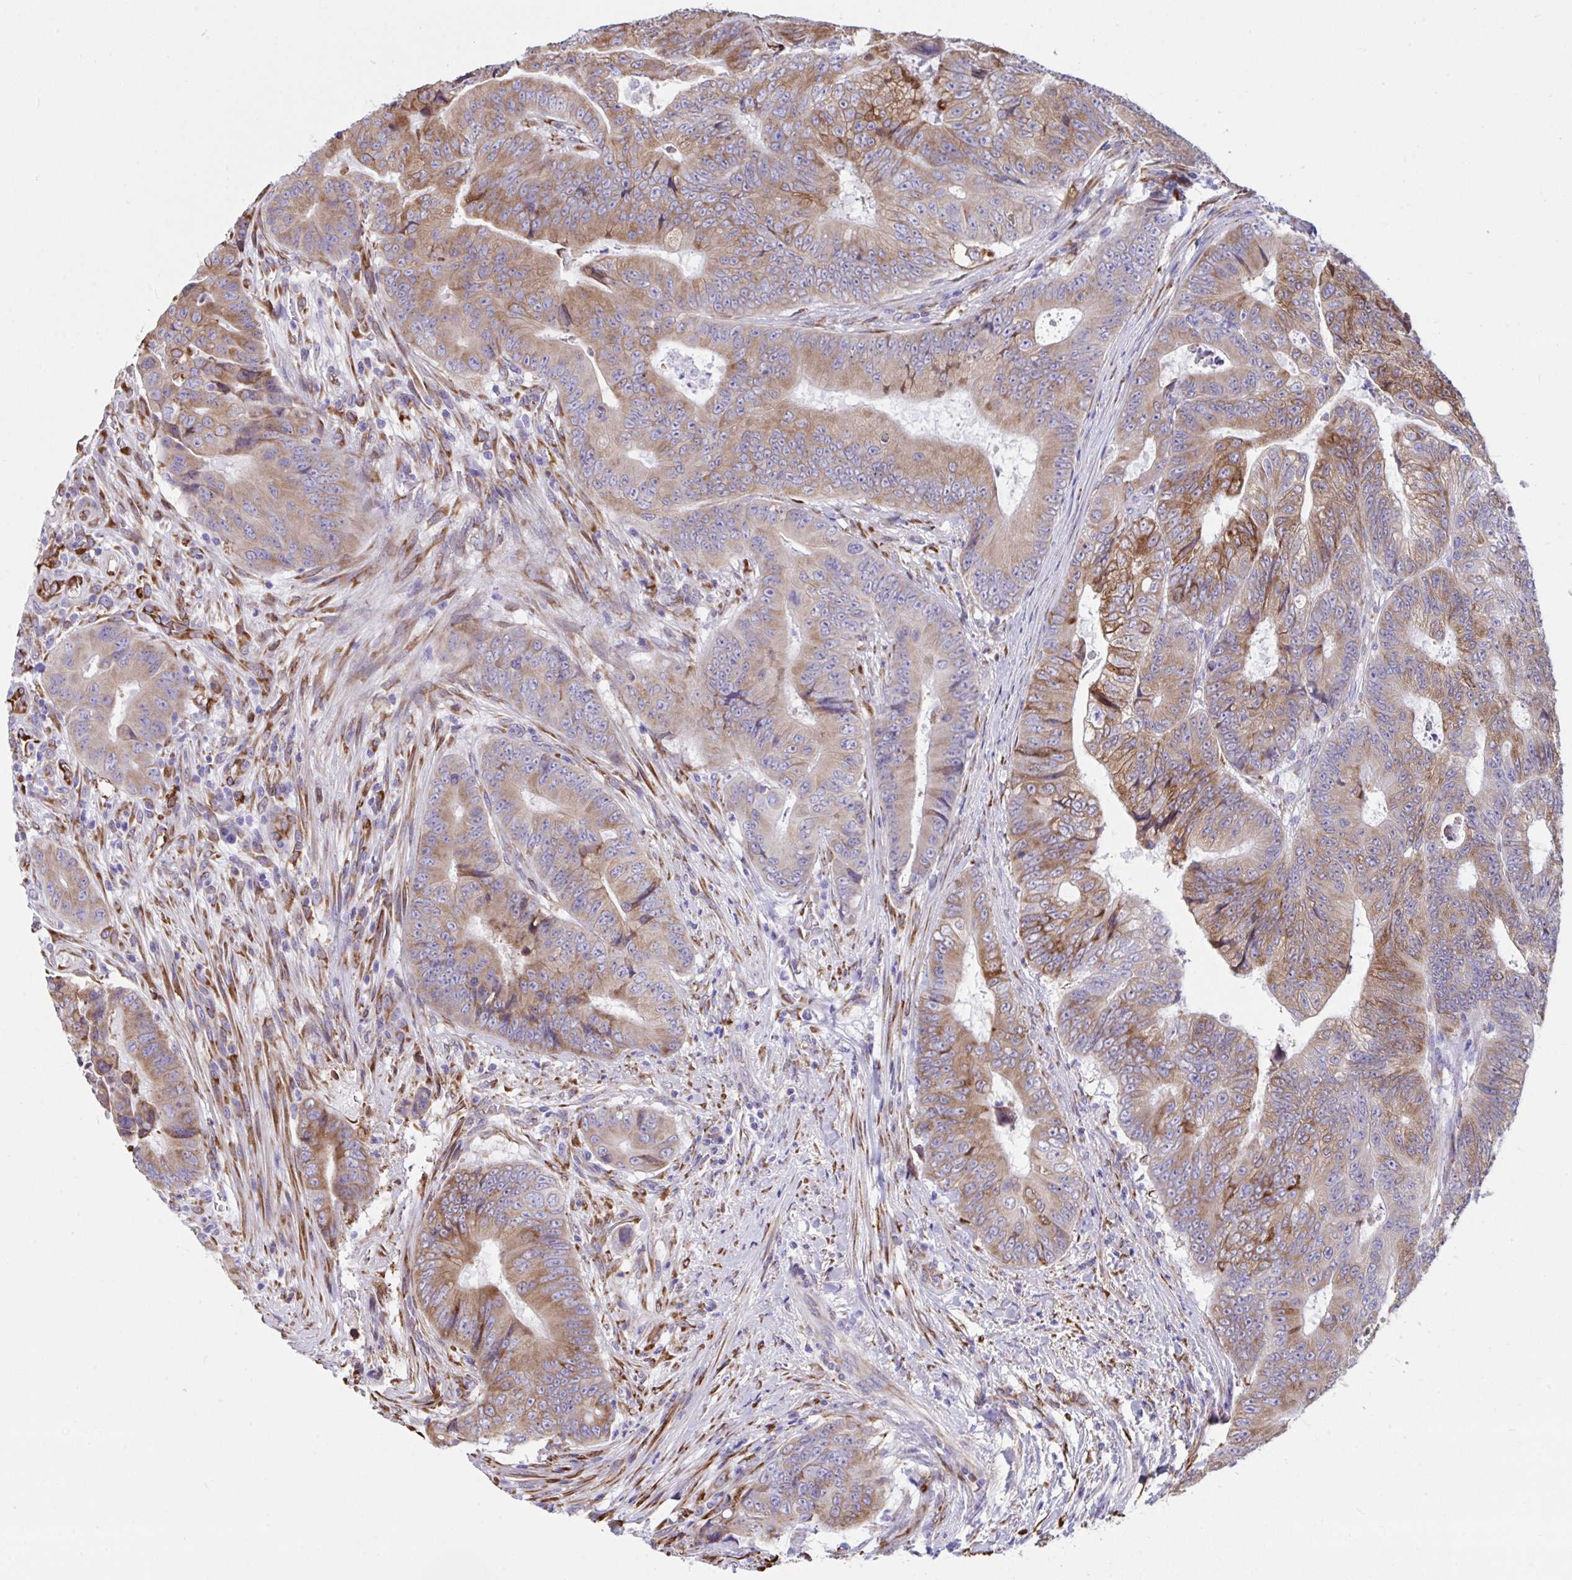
{"staining": {"intensity": "moderate", "quantity": "25%-75%", "location": "cytoplasmic/membranous"}, "tissue": "colorectal cancer", "cell_type": "Tumor cells", "image_type": "cancer", "snomed": [{"axis": "morphology", "description": "Adenocarcinoma, NOS"}, {"axis": "topography", "description": "Colon"}], "caption": "Colorectal adenocarcinoma stained for a protein demonstrates moderate cytoplasmic/membranous positivity in tumor cells. The protein of interest is shown in brown color, while the nuclei are stained blue.", "gene": "ASPH", "patient": {"sex": "female", "age": 48}}